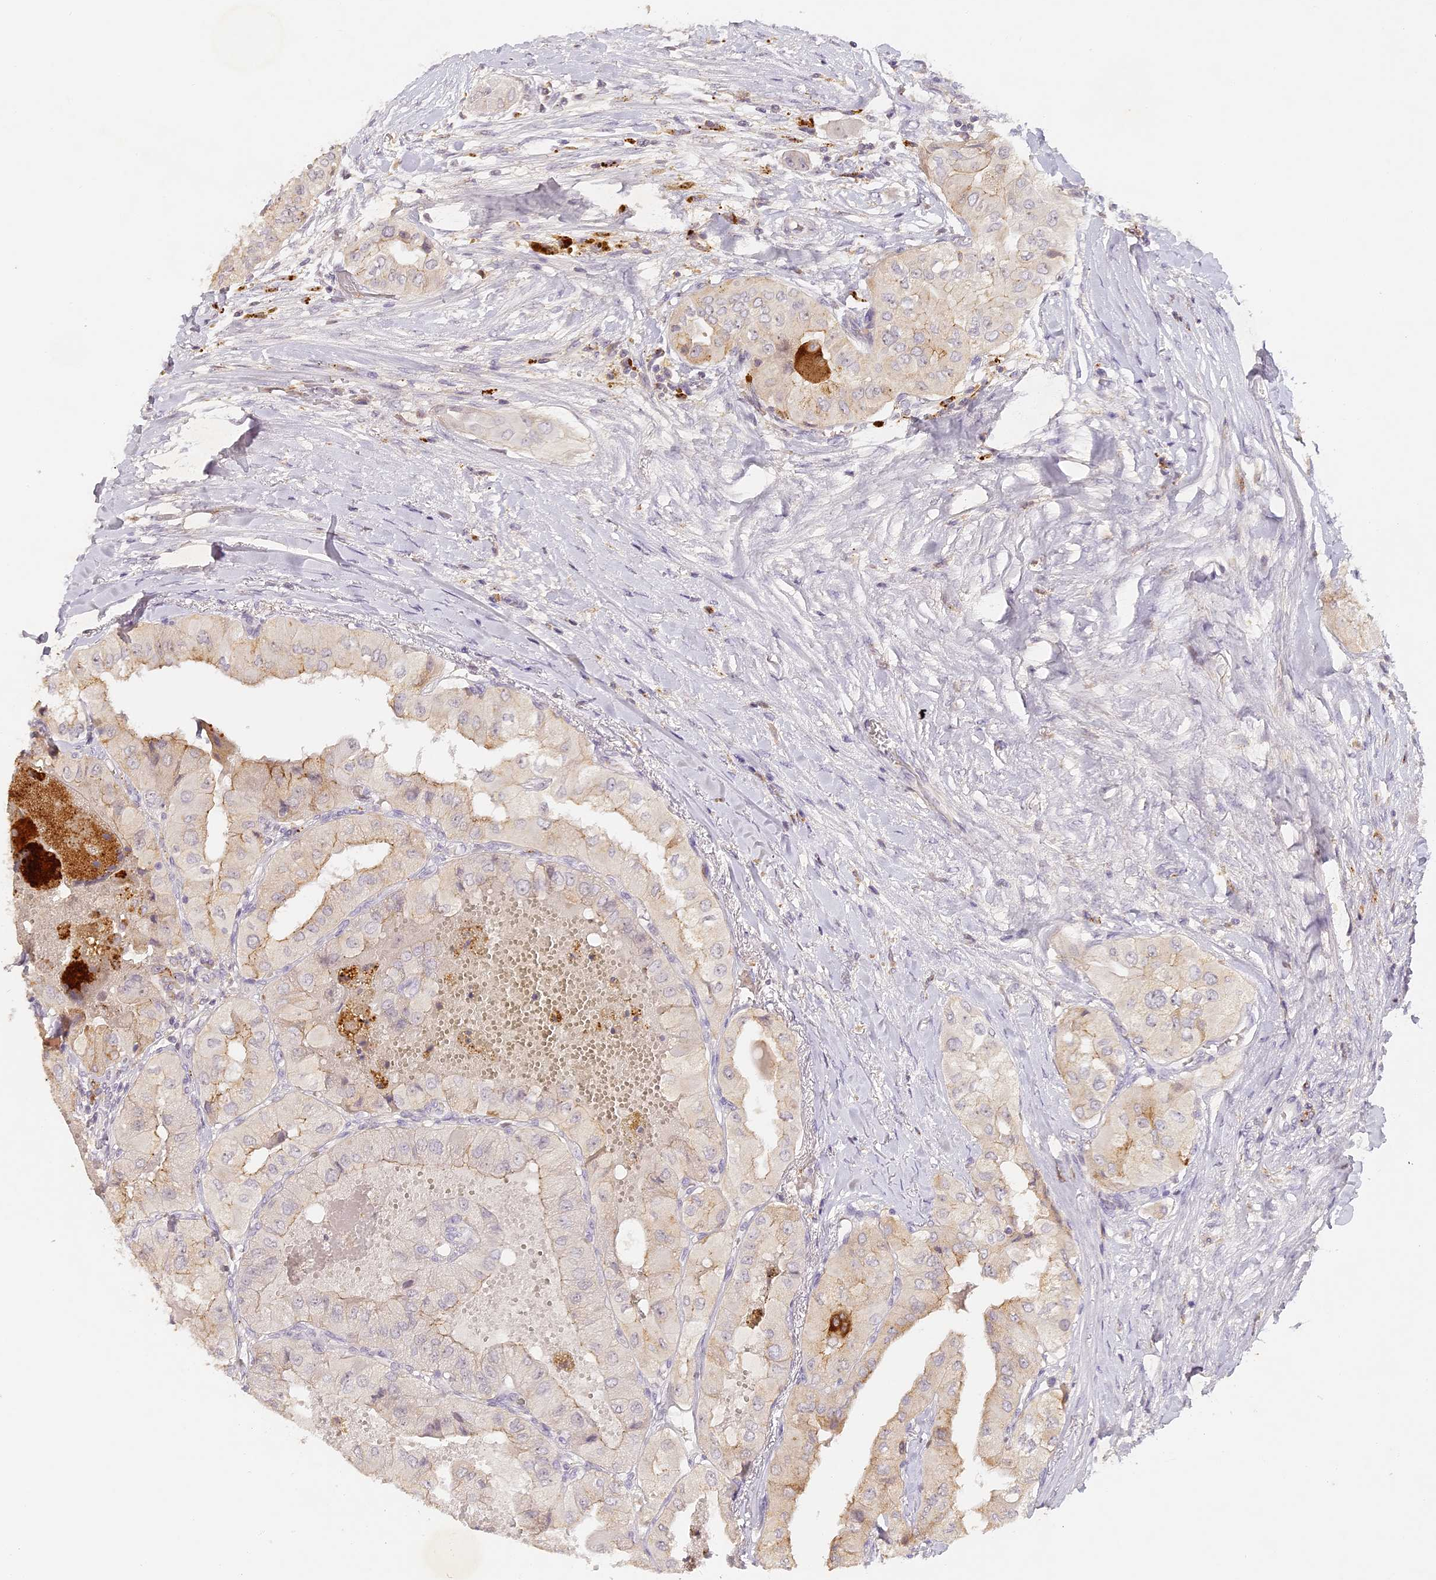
{"staining": {"intensity": "weak", "quantity": "<25%", "location": "cytoplasmic/membranous"}, "tissue": "thyroid cancer", "cell_type": "Tumor cells", "image_type": "cancer", "snomed": [{"axis": "morphology", "description": "Papillary adenocarcinoma, NOS"}, {"axis": "topography", "description": "Thyroid gland"}], "caption": "The IHC histopathology image has no significant staining in tumor cells of papillary adenocarcinoma (thyroid) tissue.", "gene": "ELL3", "patient": {"sex": "female", "age": 59}}